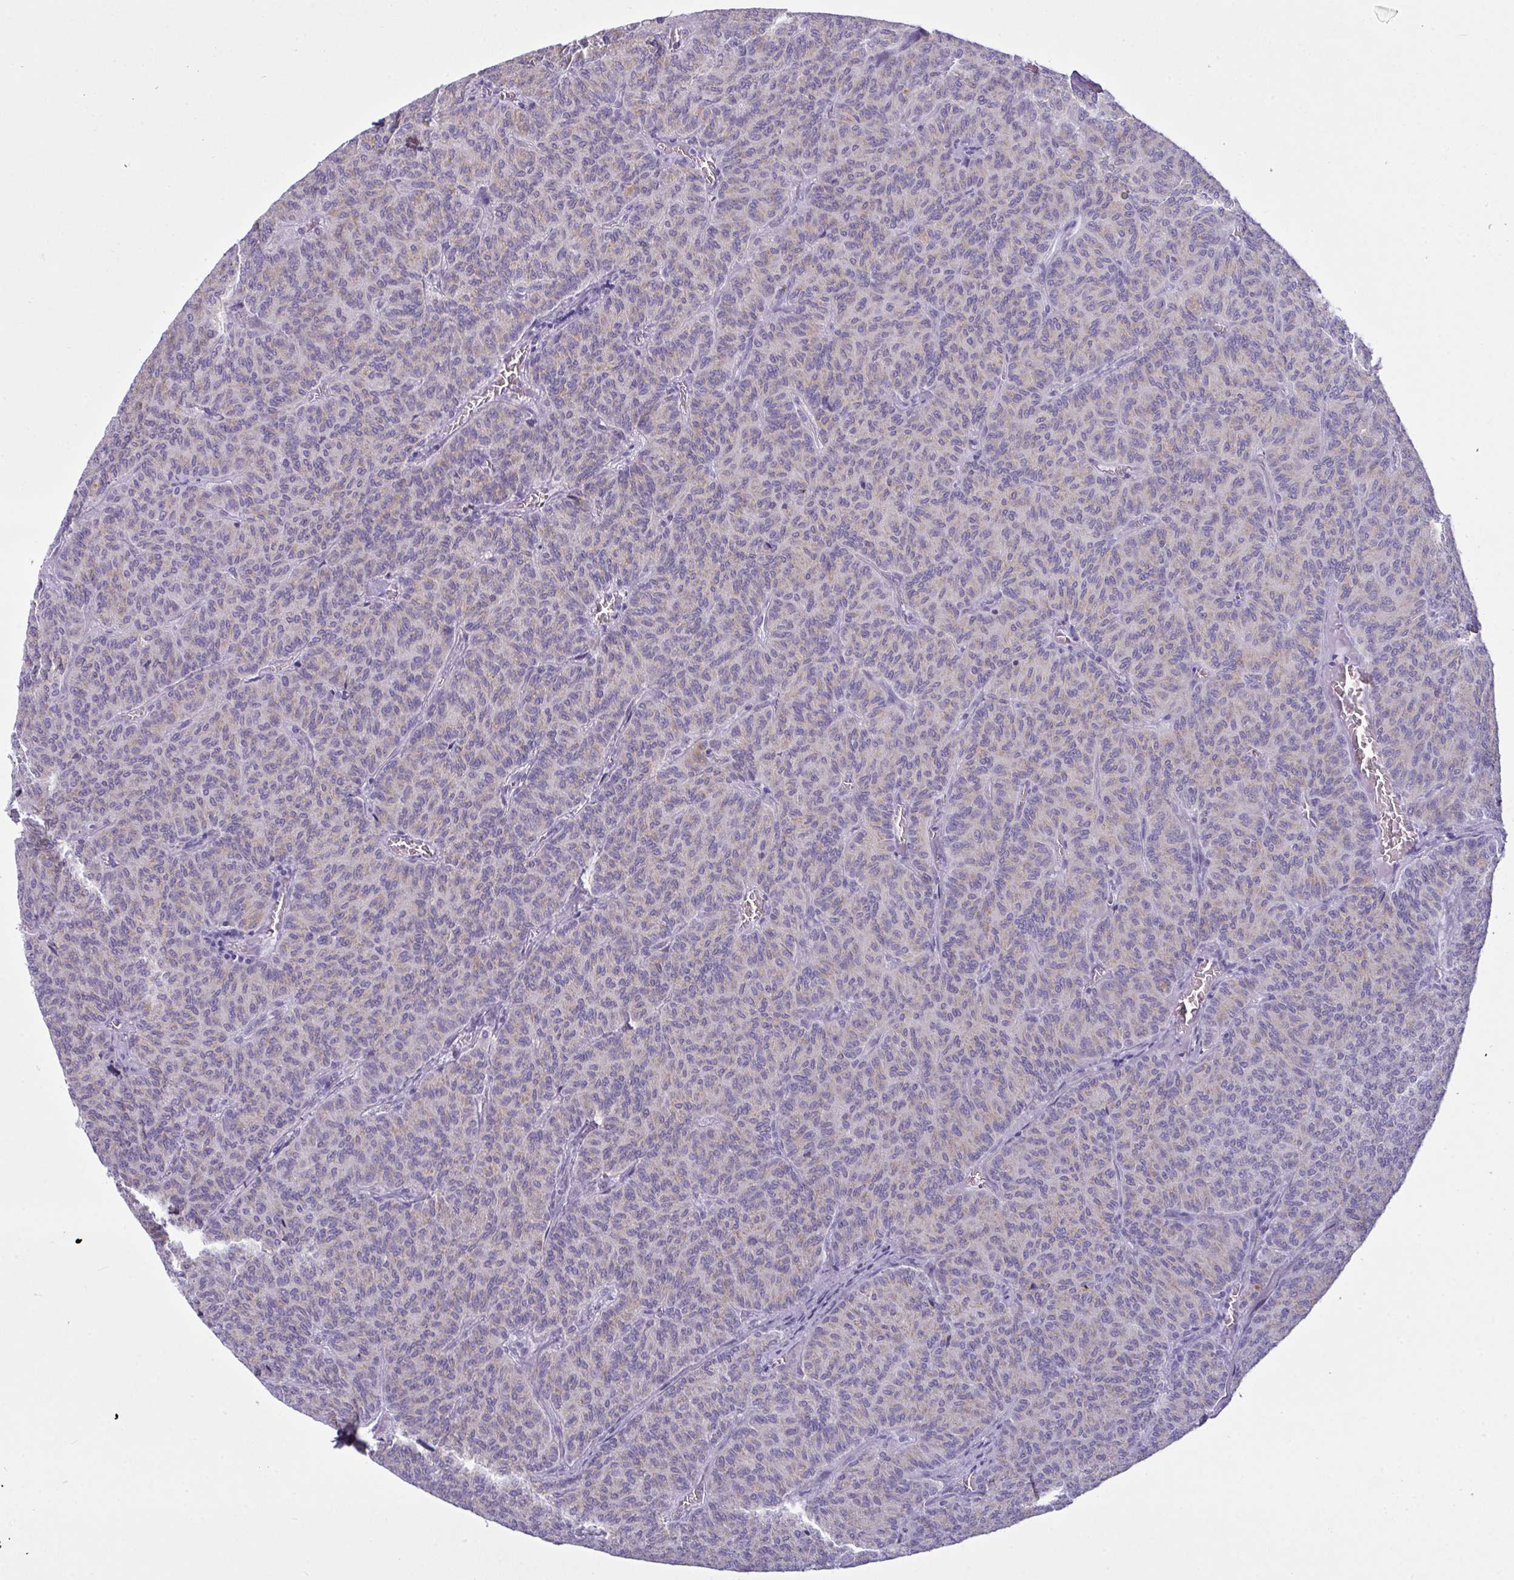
{"staining": {"intensity": "weak", "quantity": "25%-75%", "location": "cytoplasmic/membranous"}, "tissue": "carcinoid", "cell_type": "Tumor cells", "image_type": "cancer", "snomed": [{"axis": "morphology", "description": "Carcinoid, malignant, NOS"}, {"axis": "topography", "description": "Lung"}], "caption": "Brown immunohistochemical staining in malignant carcinoid reveals weak cytoplasmic/membranous expression in about 25%-75% of tumor cells. (Stains: DAB (3,3'-diaminobenzidine) in brown, nuclei in blue, Microscopy: brightfield microscopy at high magnification).", "gene": "BBS1", "patient": {"sex": "male", "age": 61}}